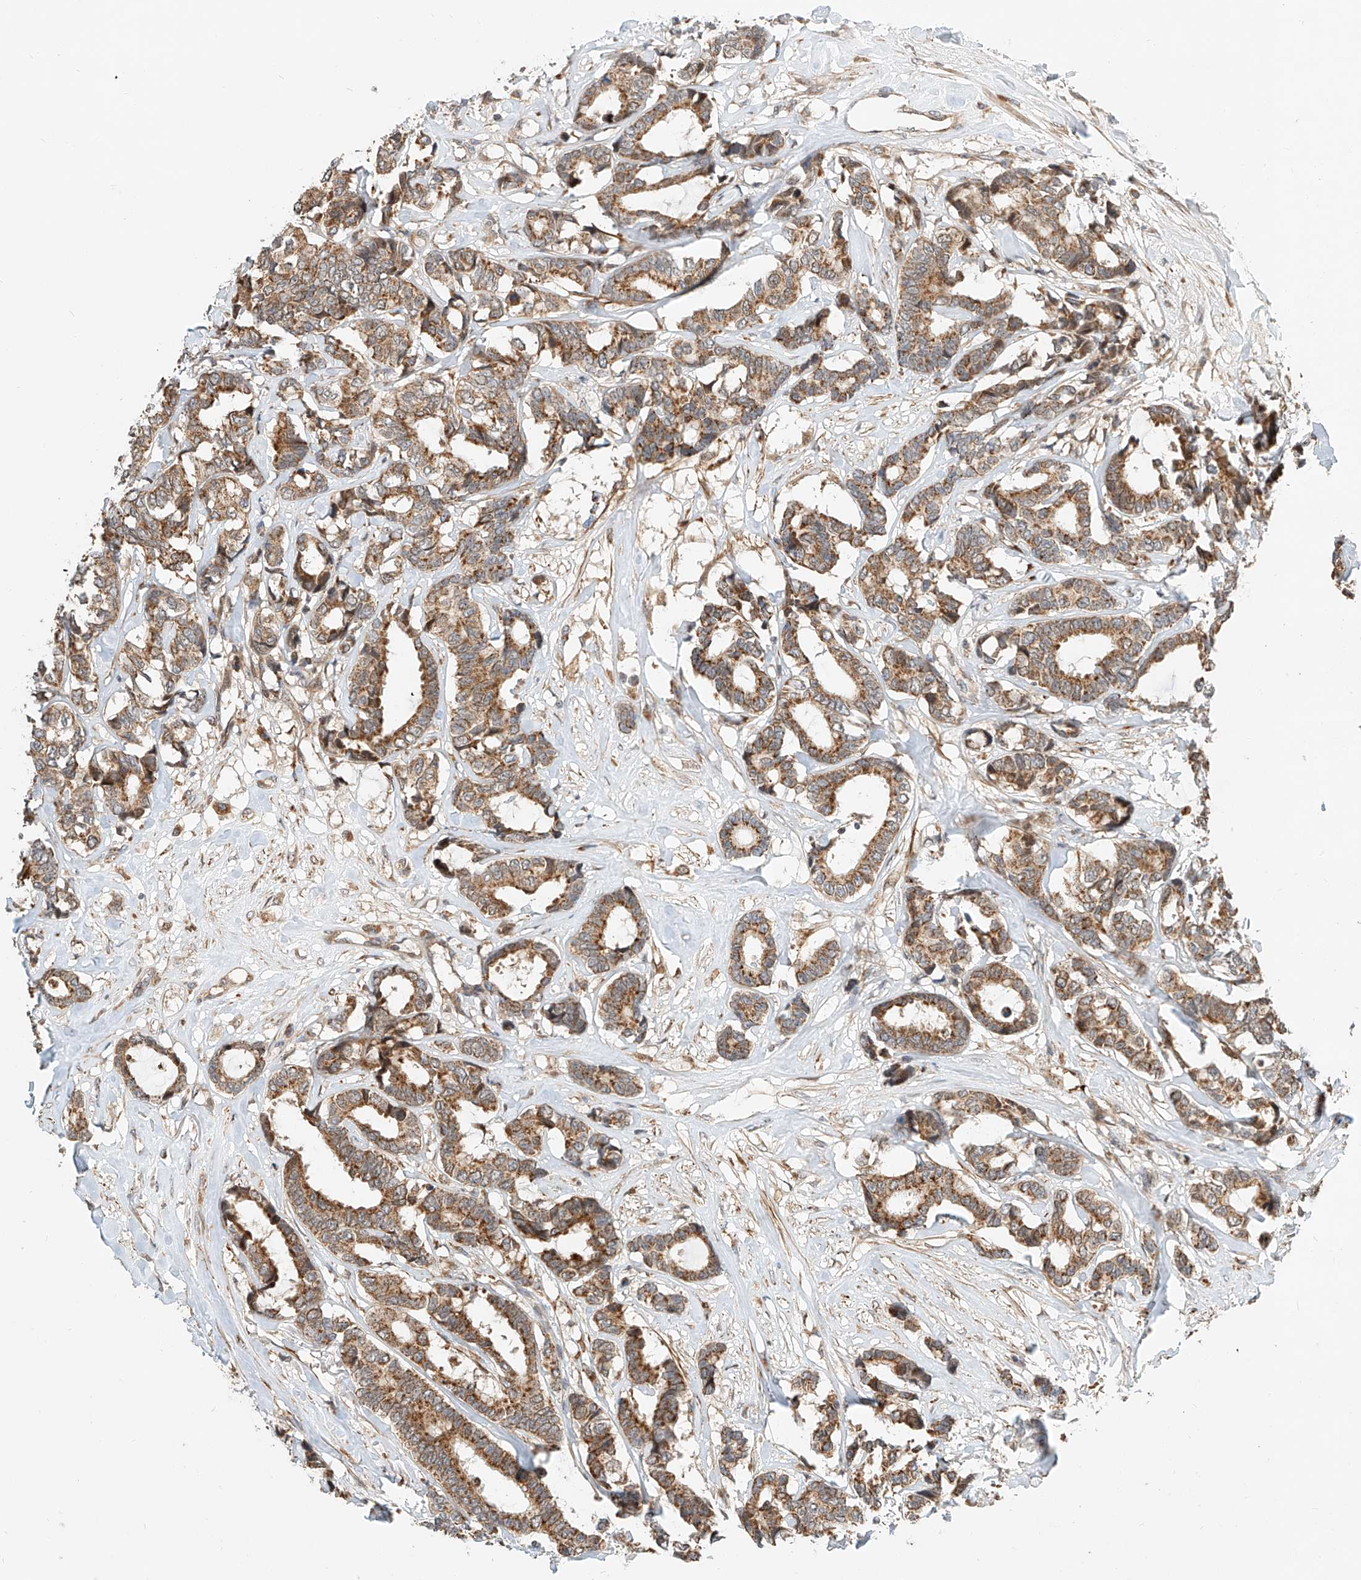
{"staining": {"intensity": "moderate", "quantity": ">75%", "location": "cytoplasmic/membranous"}, "tissue": "breast cancer", "cell_type": "Tumor cells", "image_type": "cancer", "snomed": [{"axis": "morphology", "description": "Duct carcinoma"}, {"axis": "topography", "description": "Breast"}], "caption": "Immunohistochemistry (DAB) staining of invasive ductal carcinoma (breast) reveals moderate cytoplasmic/membranous protein positivity in approximately >75% of tumor cells. (DAB (3,3'-diaminobenzidine) IHC with brightfield microscopy, high magnification).", "gene": "CPAMD8", "patient": {"sex": "female", "age": 87}}